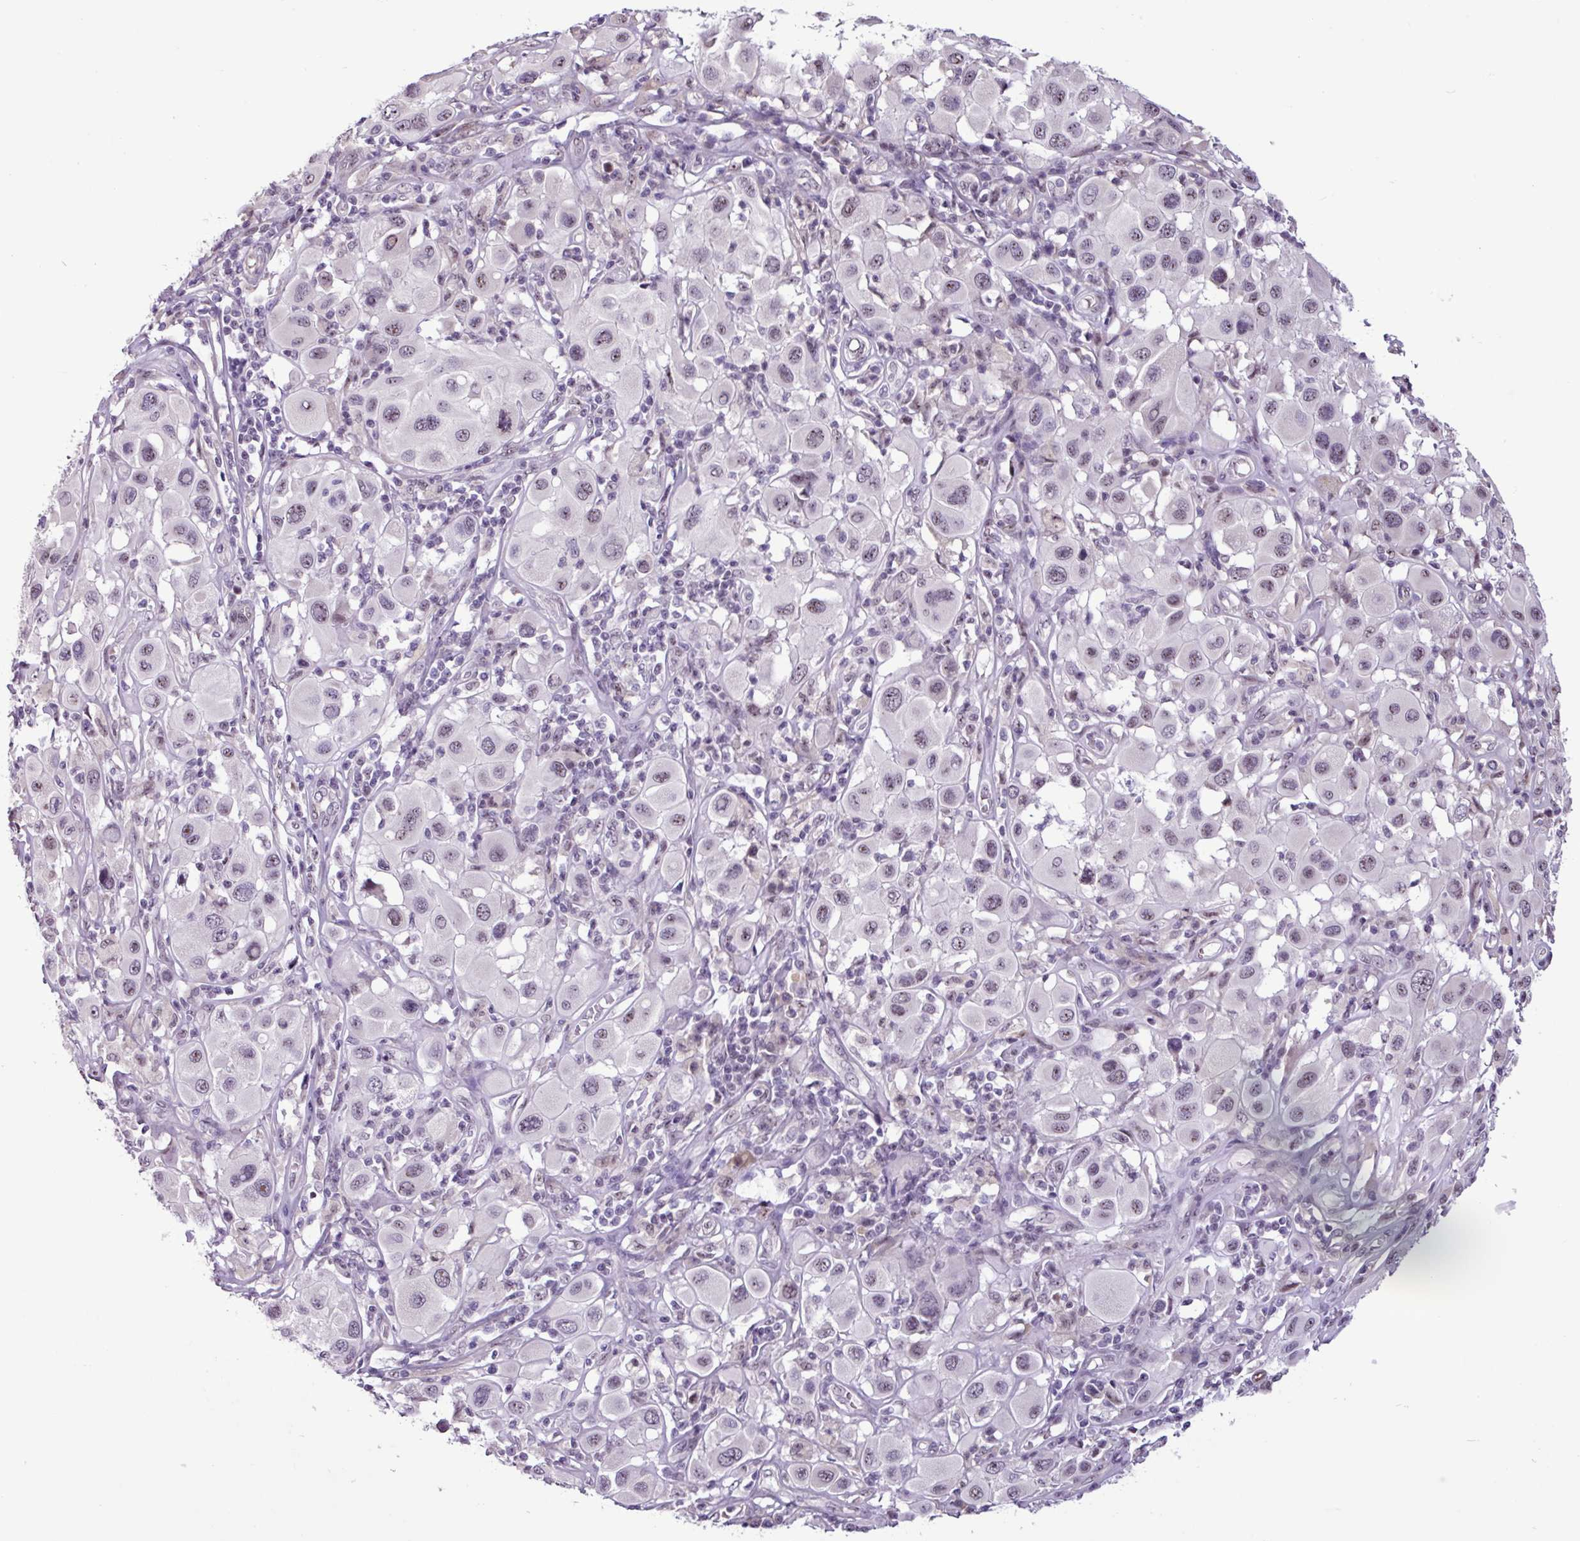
{"staining": {"intensity": "weak", "quantity": ">75%", "location": "nuclear"}, "tissue": "melanoma", "cell_type": "Tumor cells", "image_type": "cancer", "snomed": [{"axis": "morphology", "description": "Malignant melanoma, Metastatic site"}, {"axis": "topography", "description": "Skin"}], "caption": "Malignant melanoma (metastatic site) stained with a brown dye exhibits weak nuclear positive staining in about >75% of tumor cells.", "gene": "UTP18", "patient": {"sex": "male", "age": 41}}